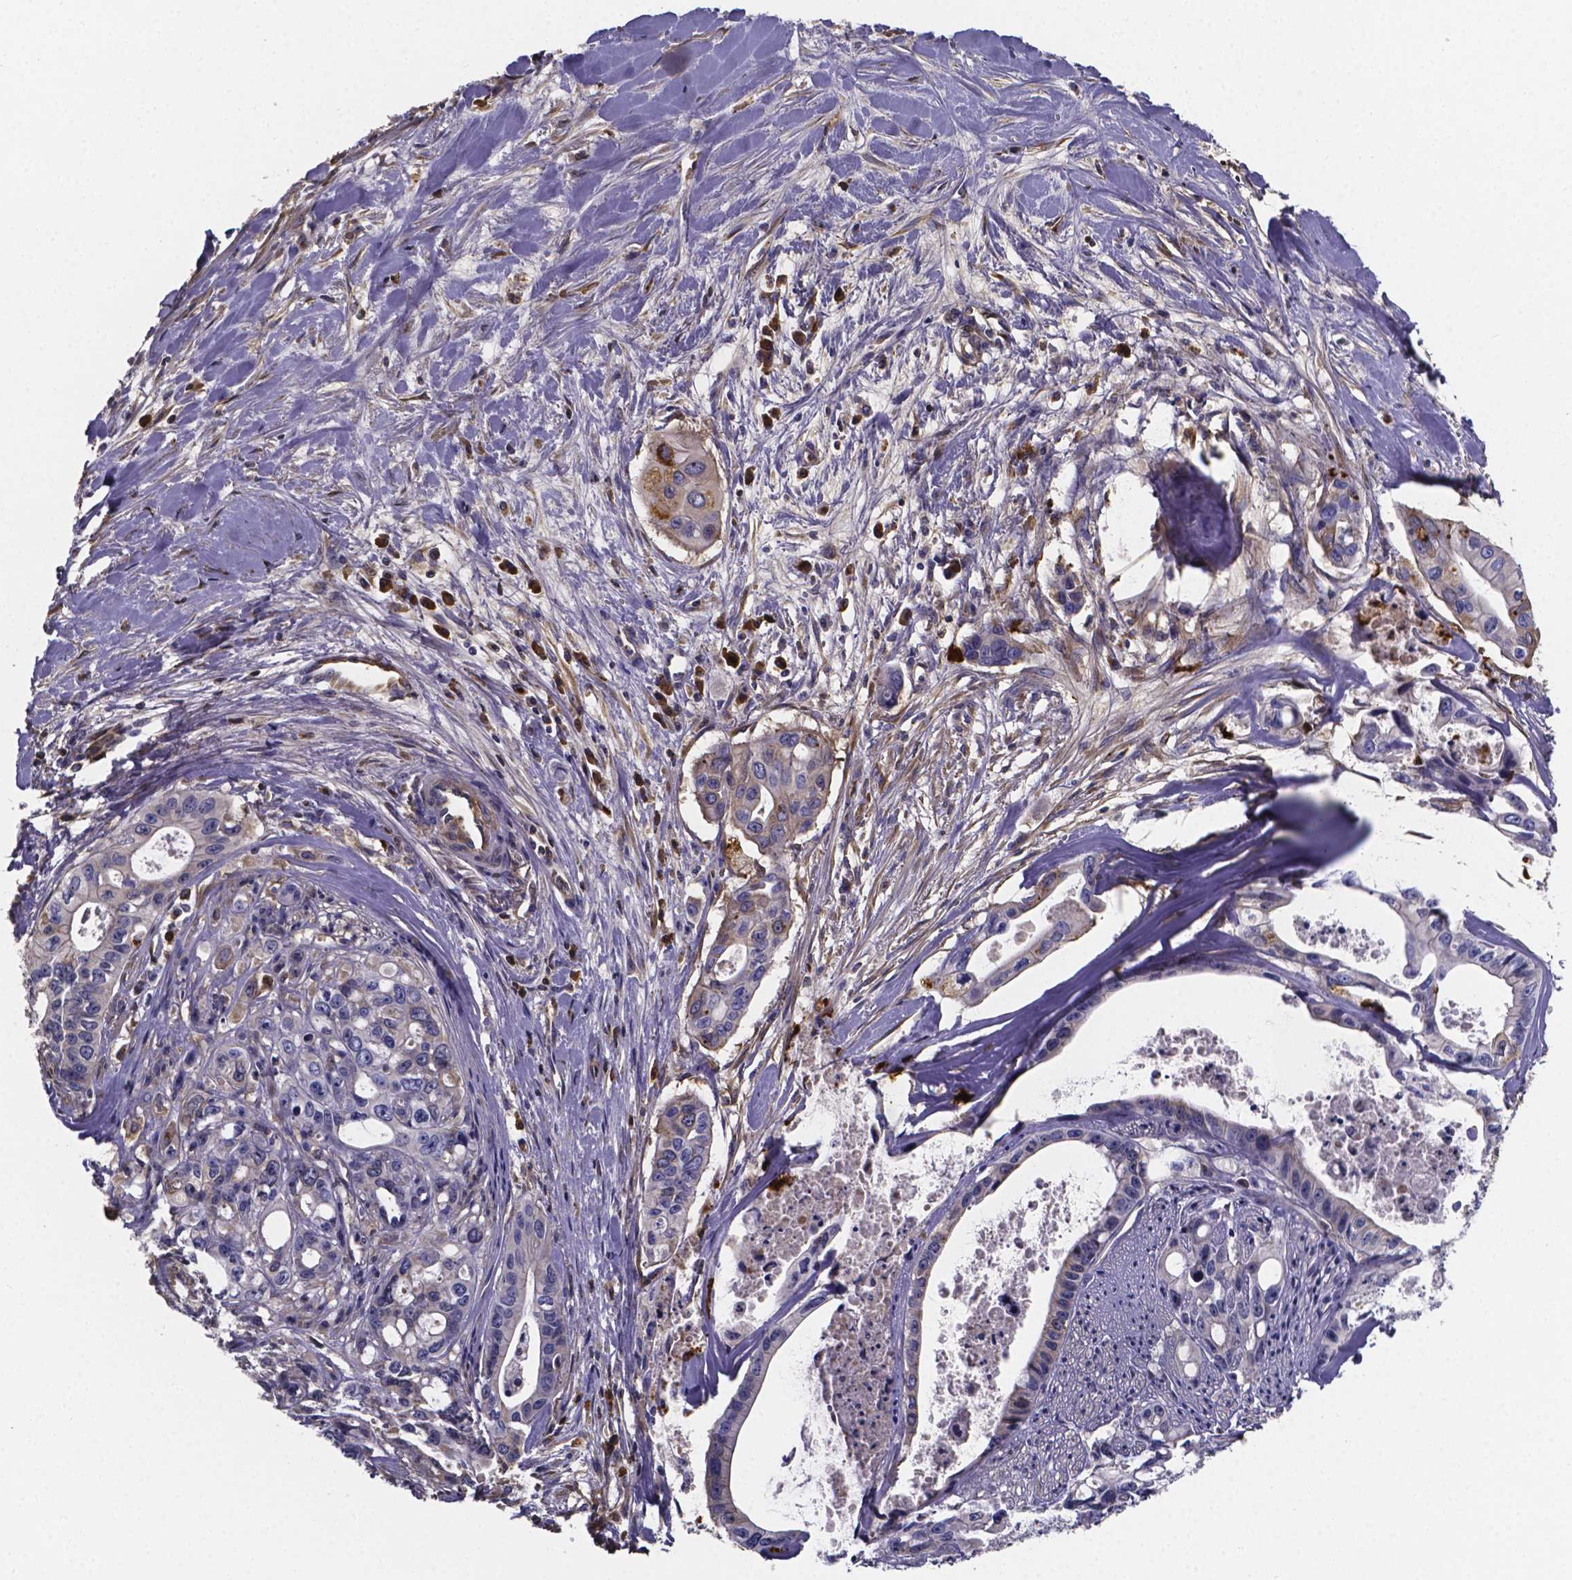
{"staining": {"intensity": "moderate", "quantity": "<25%", "location": "cytoplasmic/membranous"}, "tissue": "pancreatic cancer", "cell_type": "Tumor cells", "image_type": "cancer", "snomed": [{"axis": "morphology", "description": "Adenocarcinoma, NOS"}, {"axis": "topography", "description": "Pancreas"}], "caption": "This is a photomicrograph of immunohistochemistry (IHC) staining of pancreatic cancer, which shows moderate expression in the cytoplasmic/membranous of tumor cells.", "gene": "SFRP4", "patient": {"sex": "male", "age": 60}}